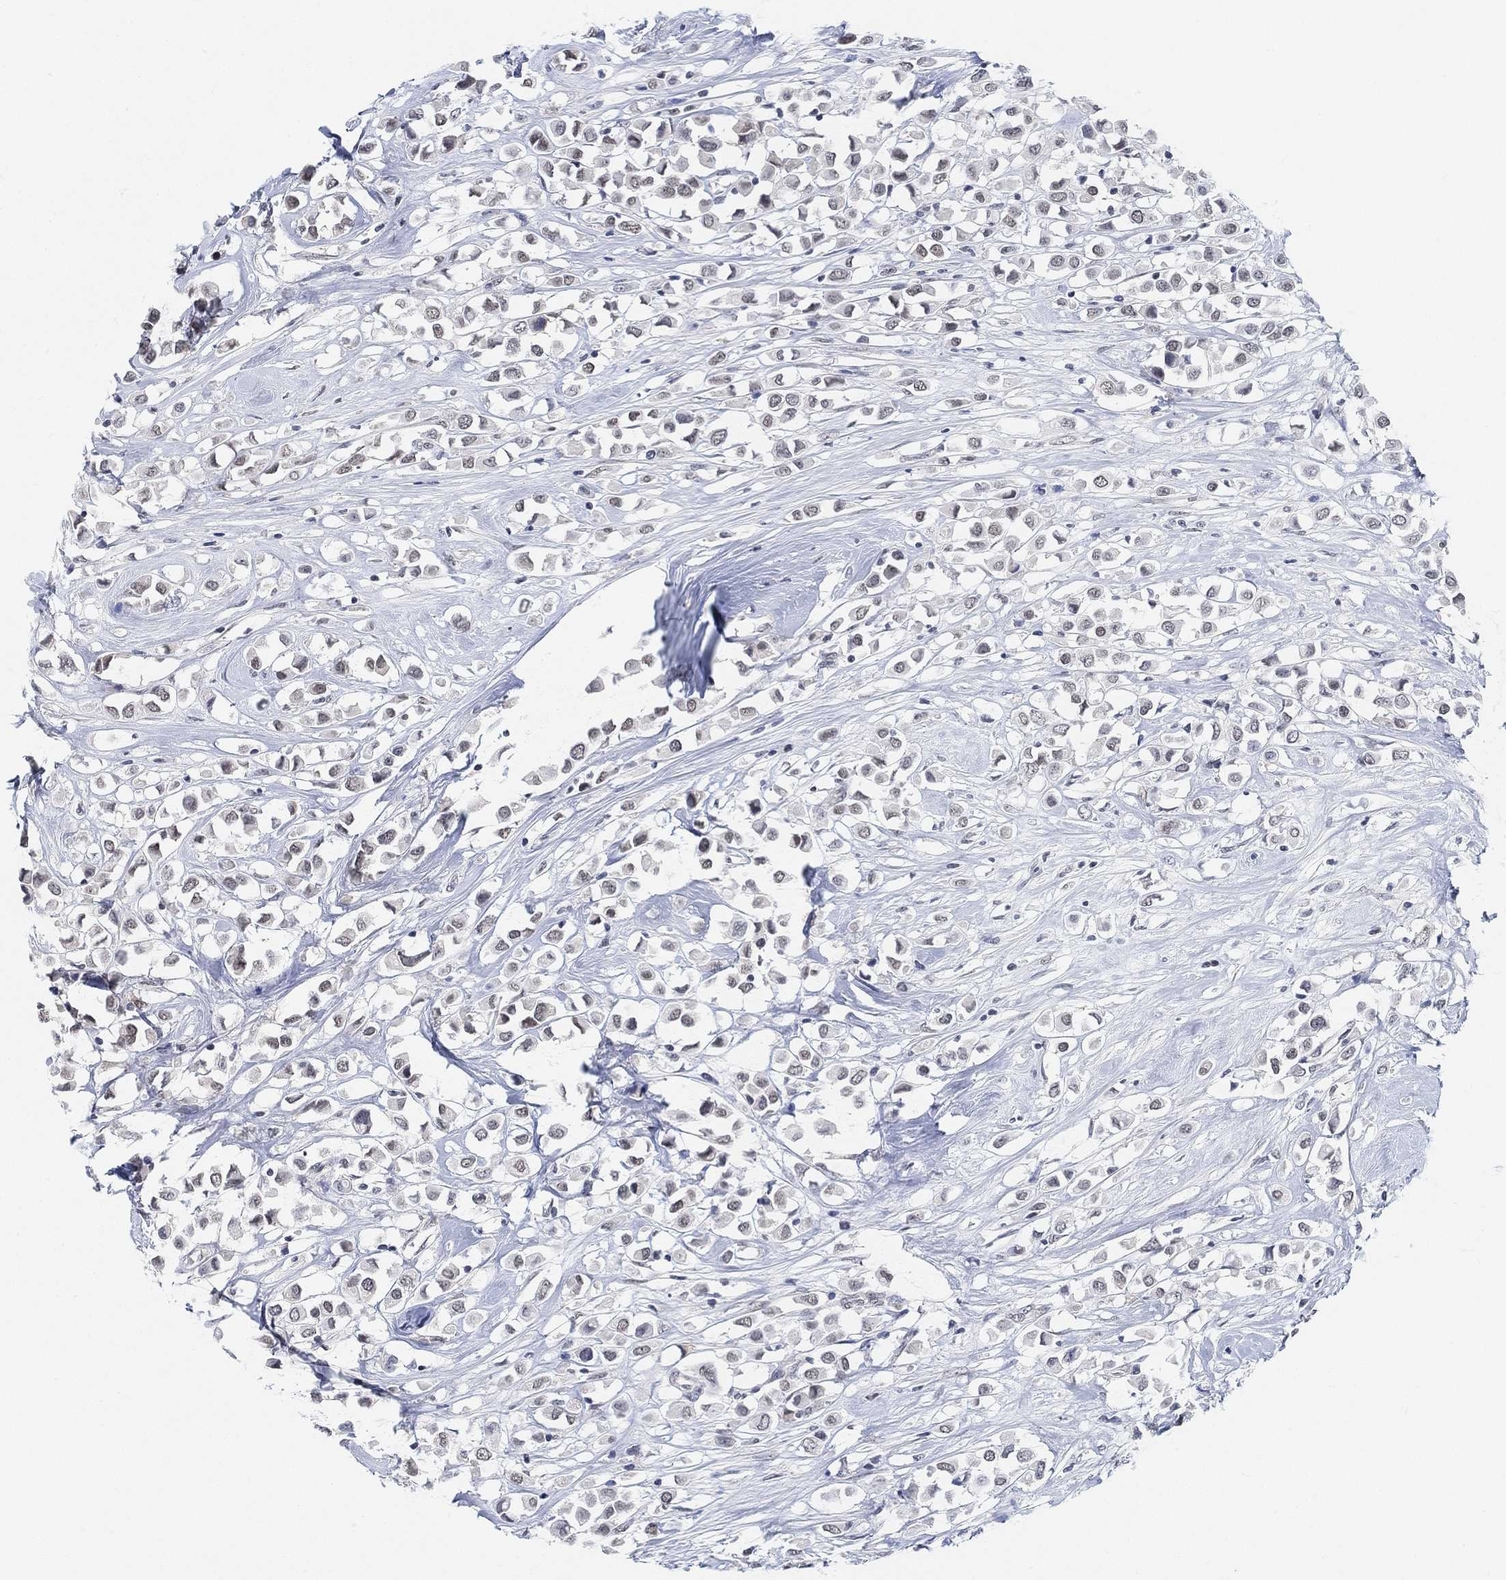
{"staining": {"intensity": "weak", "quantity": "<25%", "location": "nuclear"}, "tissue": "breast cancer", "cell_type": "Tumor cells", "image_type": "cancer", "snomed": [{"axis": "morphology", "description": "Duct carcinoma"}, {"axis": "topography", "description": "Breast"}], "caption": "IHC histopathology image of breast invasive ductal carcinoma stained for a protein (brown), which demonstrates no staining in tumor cells.", "gene": "PURG", "patient": {"sex": "female", "age": 61}}